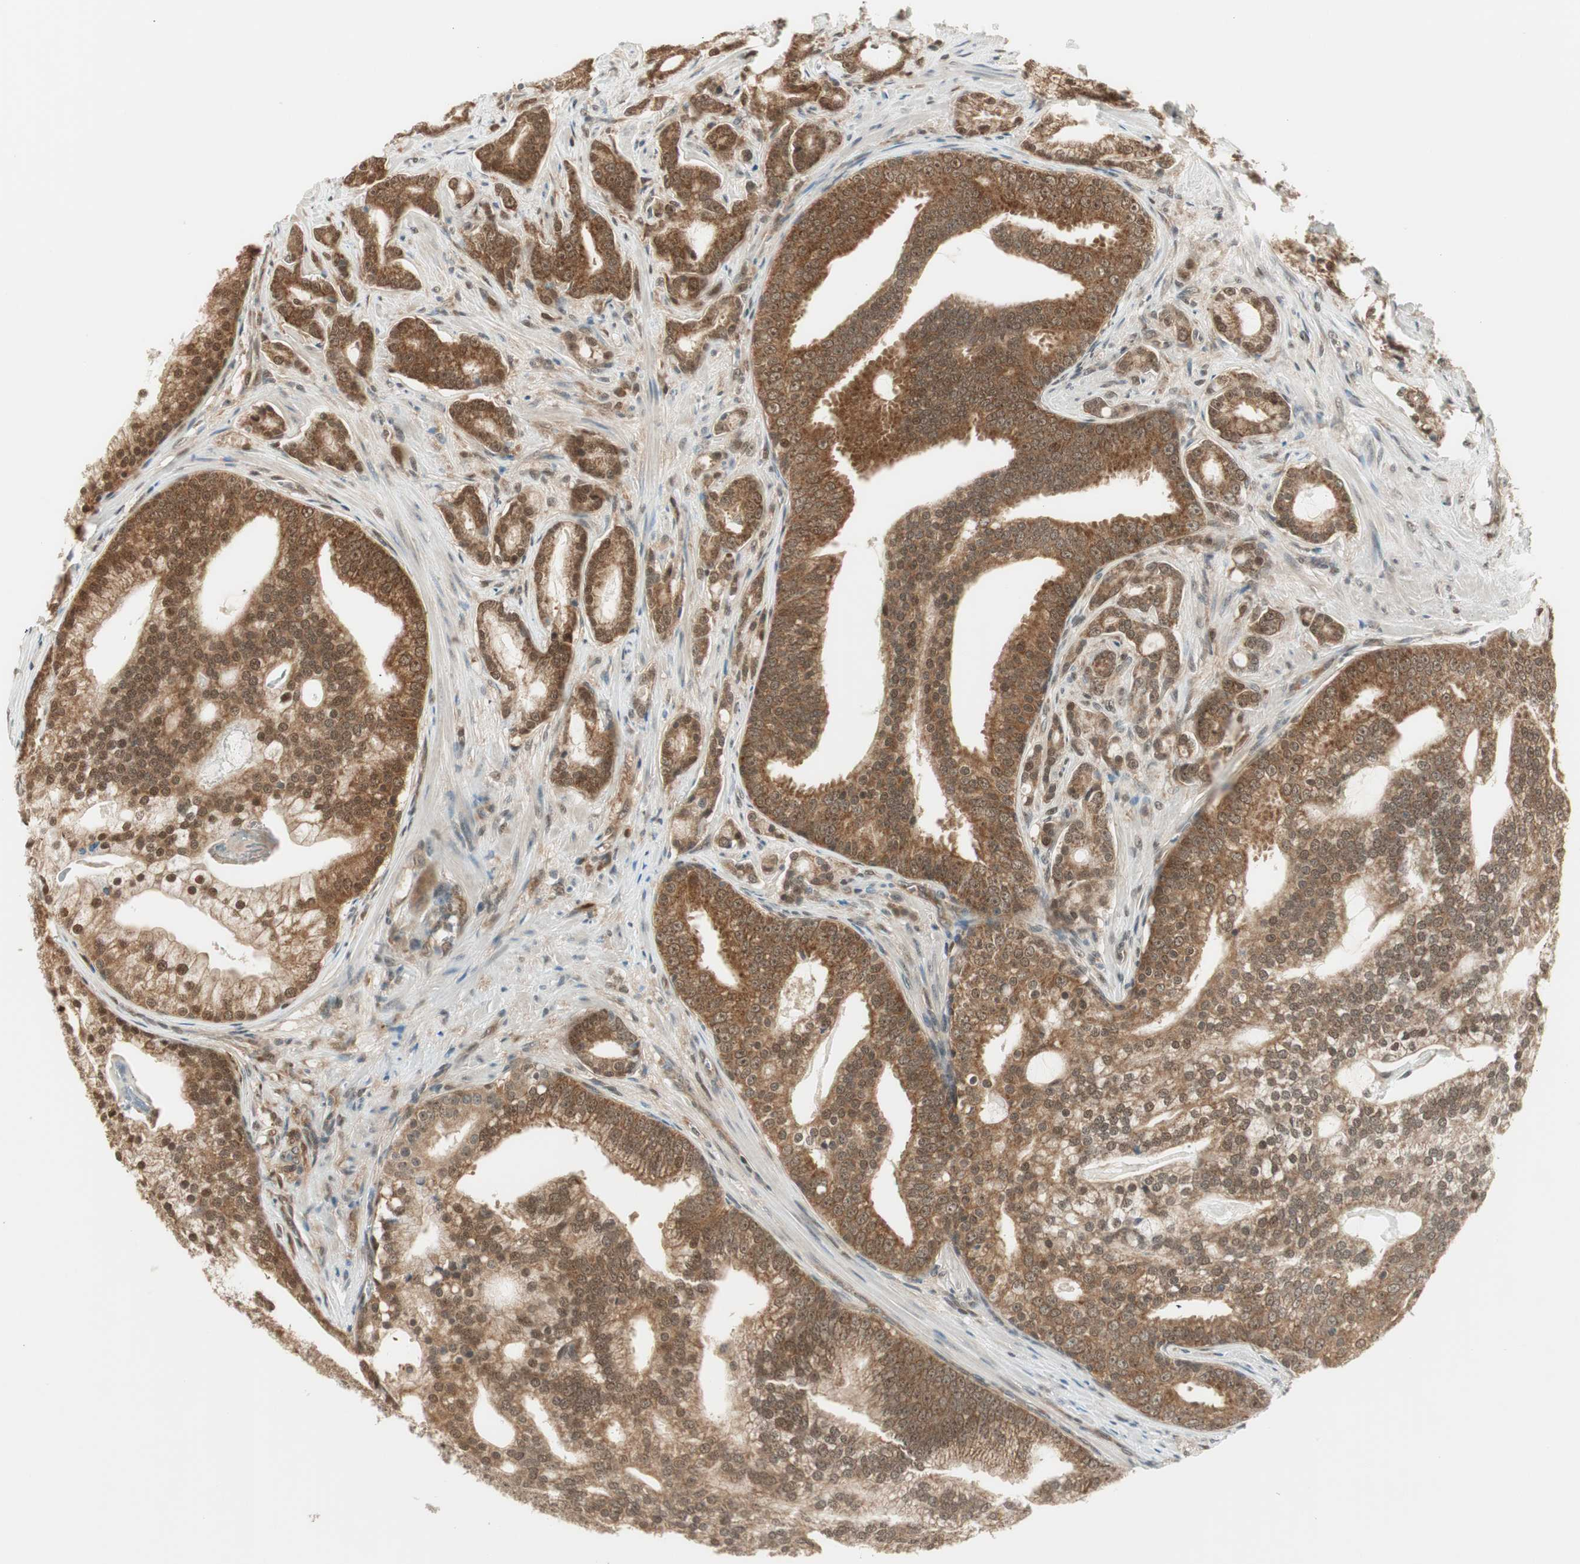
{"staining": {"intensity": "moderate", "quantity": ">75%", "location": "cytoplasmic/membranous"}, "tissue": "prostate cancer", "cell_type": "Tumor cells", "image_type": "cancer", "snomed": [{"axis": "morphology", "description": "Adenocarcinoma, Low grade"}, {"axis": "topography", "description": "Prostate"}], "caption": "High-magnification brightfield microscopy of prostate cancer (low-grade adenocarcinoma) stained with DAB (3,3'-diaminobenzidine) (brown) and counterstained with hematoxylin (blue). tumor cells exhibit moderate cytoplasmic/membranous positivity is seen in about>75% of cells.", "gene": "IPO5", "patient": {"sex": "male", "age": 58}}